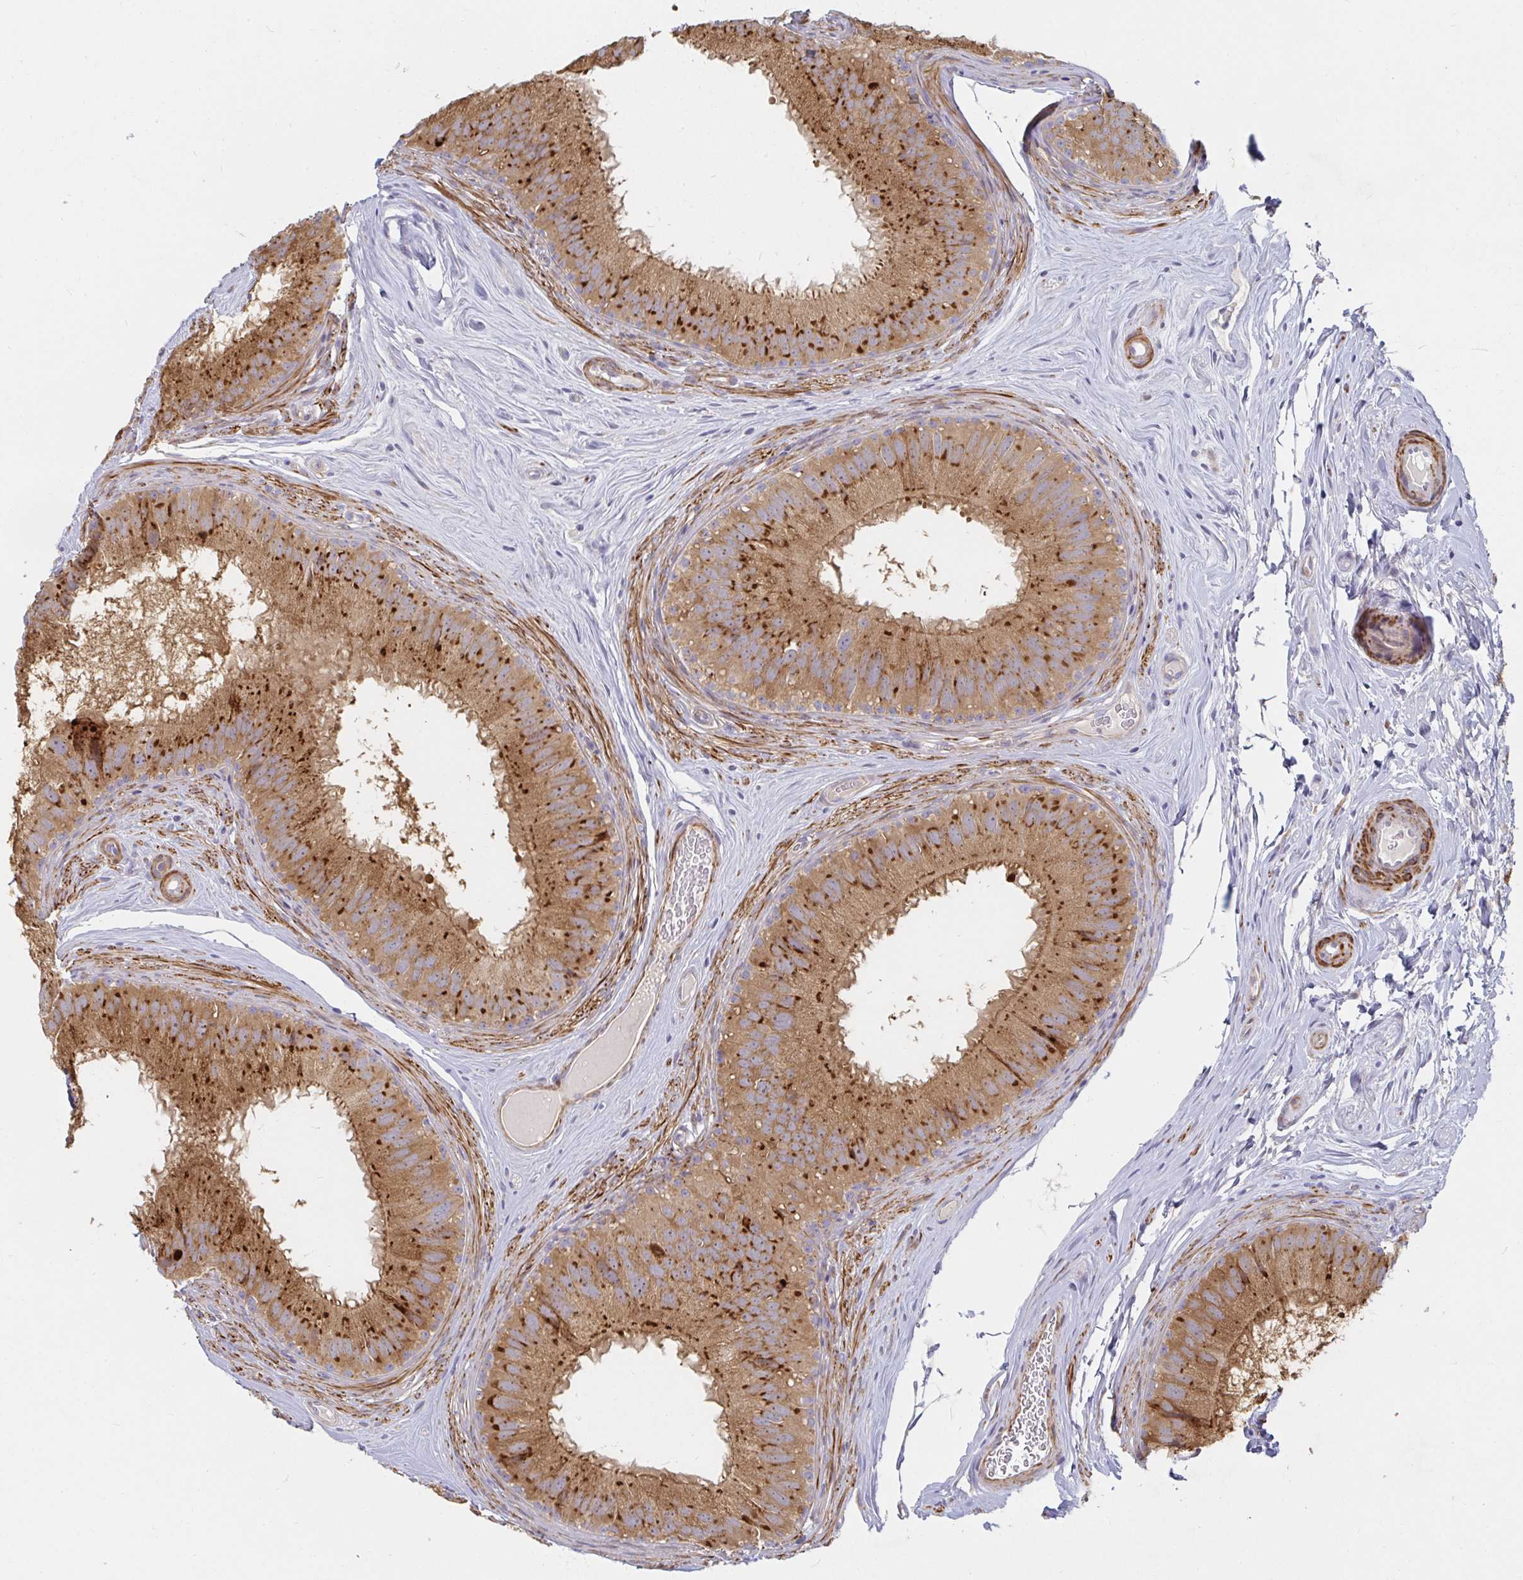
{"staining": {"intensity": "moderate", "quantity": ">75%", "location": "cytoplasmic/membranous"}, "tissue": "epididymis", "cell_type": "Glandular cells", "image_type": "normal", "snomed": [{"axis": "morphology", "description": "Normal tissue, NOS"}, {"axis": "topography", "description": "Epididymis"}], "caption": "A histopathology image of epididymis stained for a protein displays moderate cytoplasmic/membranous brown staining in glandular cells.", "gene": "SSH2", "patient": {"sex": "male", "age": 44}}